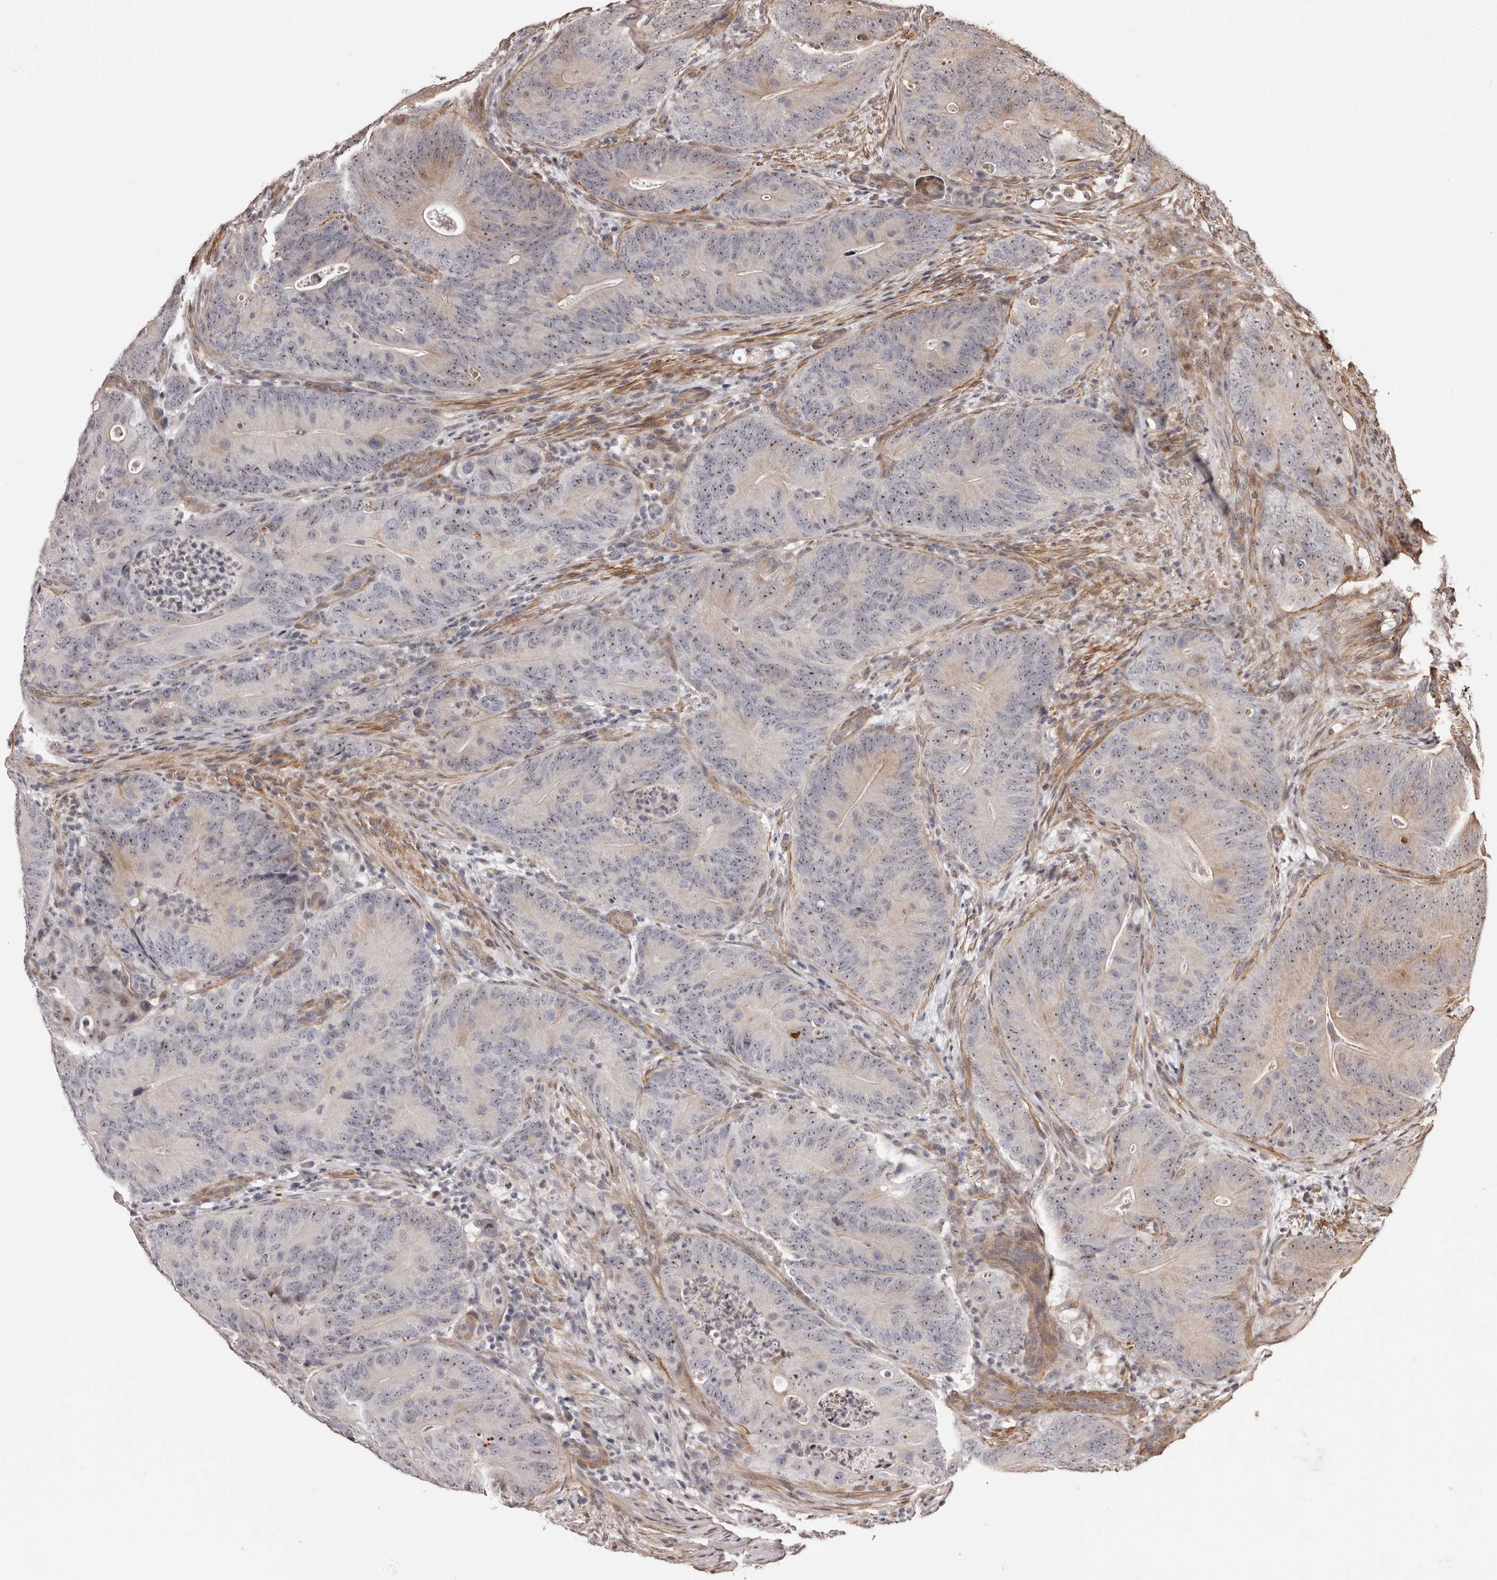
{"staining": {"intensity": "moderate", "quantity": "25%-75%", "location": "cytoplasmic/membranous,nuclear"}, "tissue": "colorectal cancer", "cell_type": "Tumor cells", "image_type": "cancer", "snomed": [{"axis": "morphology", "description": "Normal tissue, NOS"}, {"axis": "topography", "description": "Colon"}], "caption": "Colorectal cancer stained with IHC exhibits moderate cytoplasmic/membranous and nuclear positivity in about 25%-75% of tumor cells.", "gene": "ZCCHC7", "patient": {"sex": "female", "age": 82}}